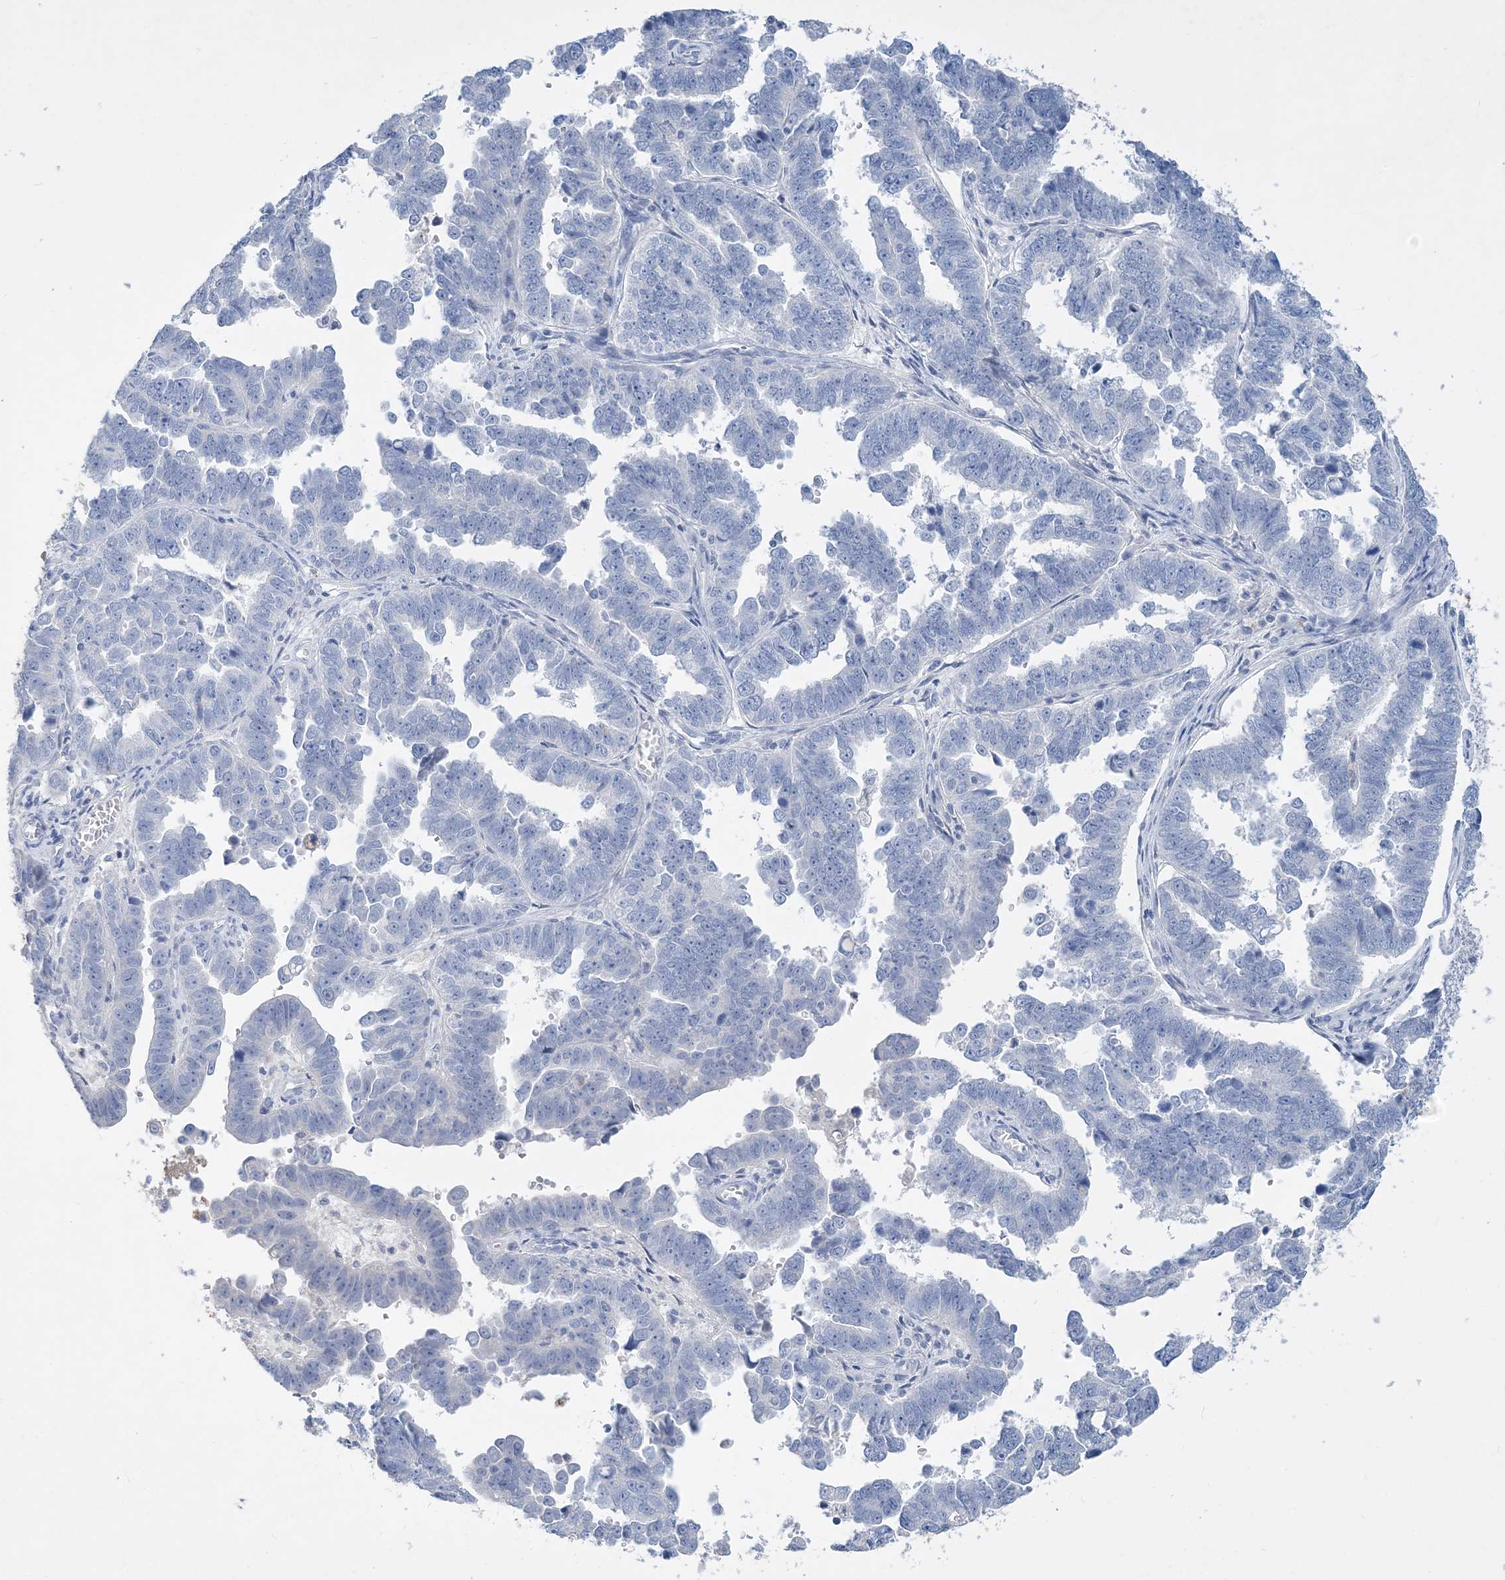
{"staining": {"intensity": "negative", "quantity": "none", "location": "none"}, "tissue": "endometrial cancer", "cell_type": "Tumor cells", "image_type": "cancer", "snomed": [{"axis": "morphology", "description": "Adenocarcinoma, NOS"}, {"axis": "topography", "description": "Endometrium"}], "caption": "Immunohistochemistry image of endometrial cancer (adenocarcinoma) stained for a protein (brown), which exhibits no staining in tumor cells.", "gene": "COPS8", "patient": {"sex": "female", "age": 75}}